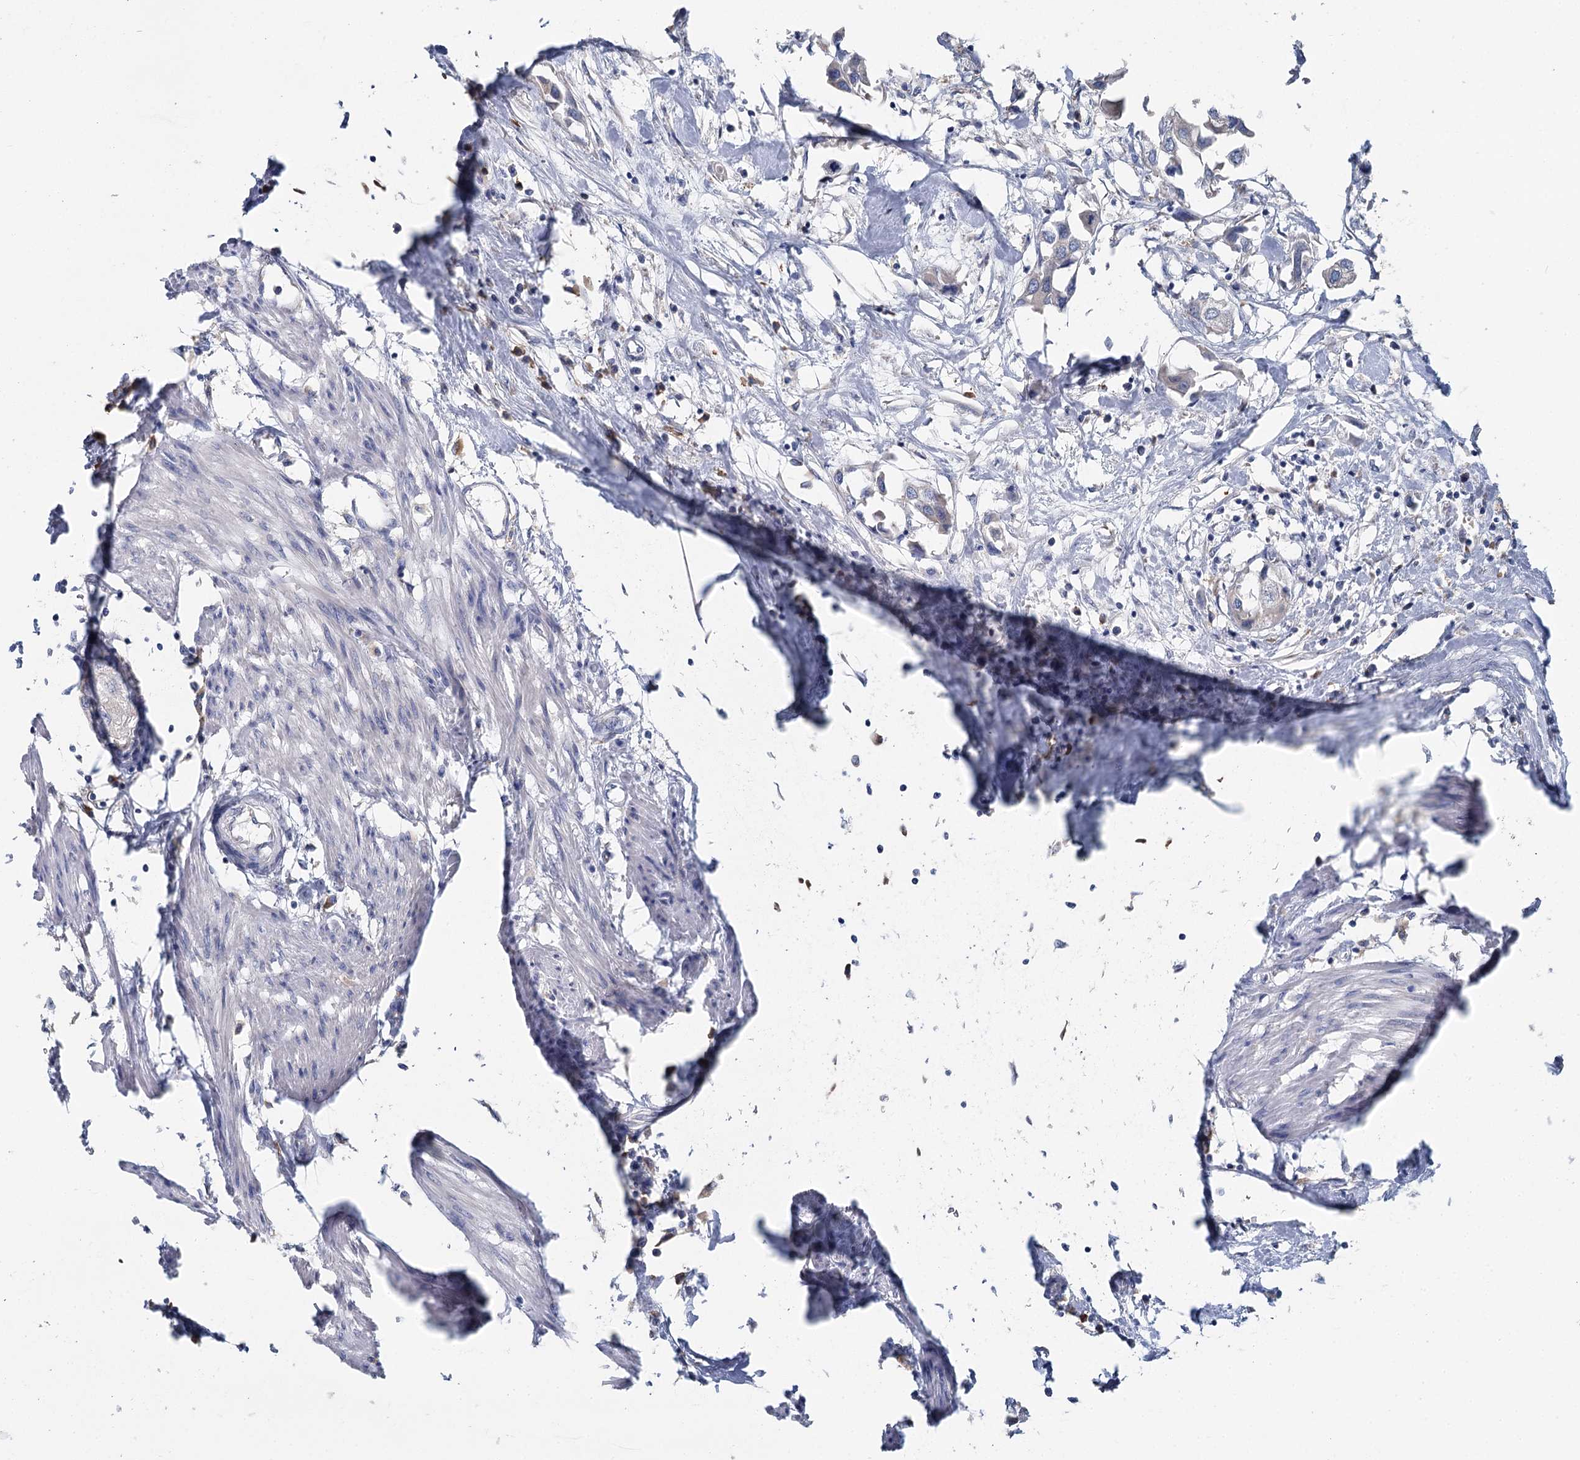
{"staining": {"intensity": "negative", "quantity": "none", "location": "none"}, "tissue": "urothelial cancer", "cell_type": "Tumor cells", "image_type": "cancer", "snomed": [{"axis": "morphology", "description": "Urothelial carcinoma, High grade"}, {"axis": "topography", "description": "Urinary bladder"}], "caption": "Human urothelial carcinoma (high-grade) stained for a protein using immunohistochemistry (IHC) exhibits no expression in tumor cells.", "gene": "ANKRD16", "patient": {"sex": "male", "age": 64}}